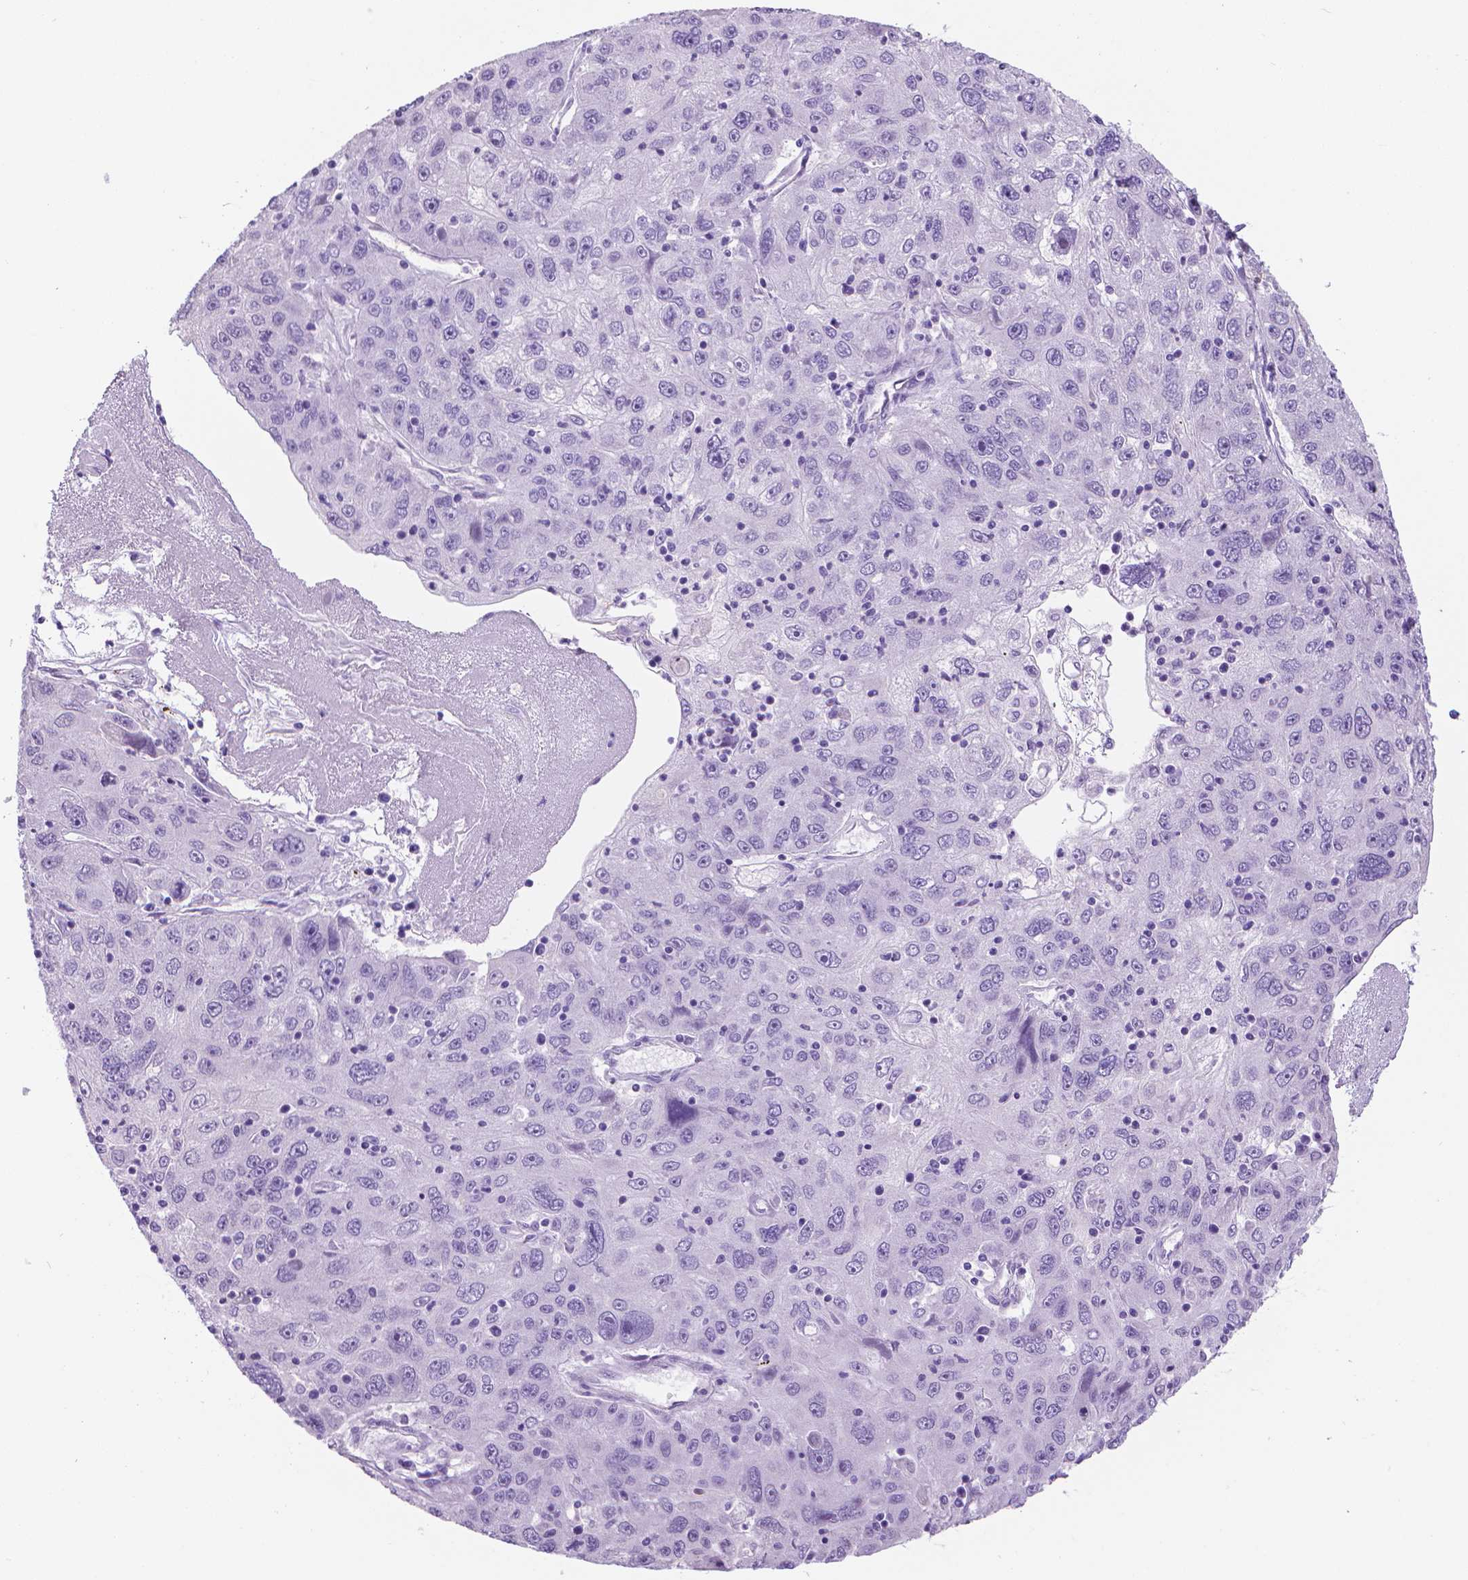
{"staining": {"intensity": "negative", "quantity": "none", "location": "none"}, "tissue": "stomach cancer", "cell_type": "Tumor cells", "image_type": "cancer", "snomed": [{"axis": "morphology", "description": "Adenocarcinoma, NOS"}, {"axis": "topography", "description": "Stomach"}], "caption": "Tumor cells show no significant protein positivity in stomach cancer.", "gene": "PNMA2", "patient": {"sex": "male", "age": 56}}